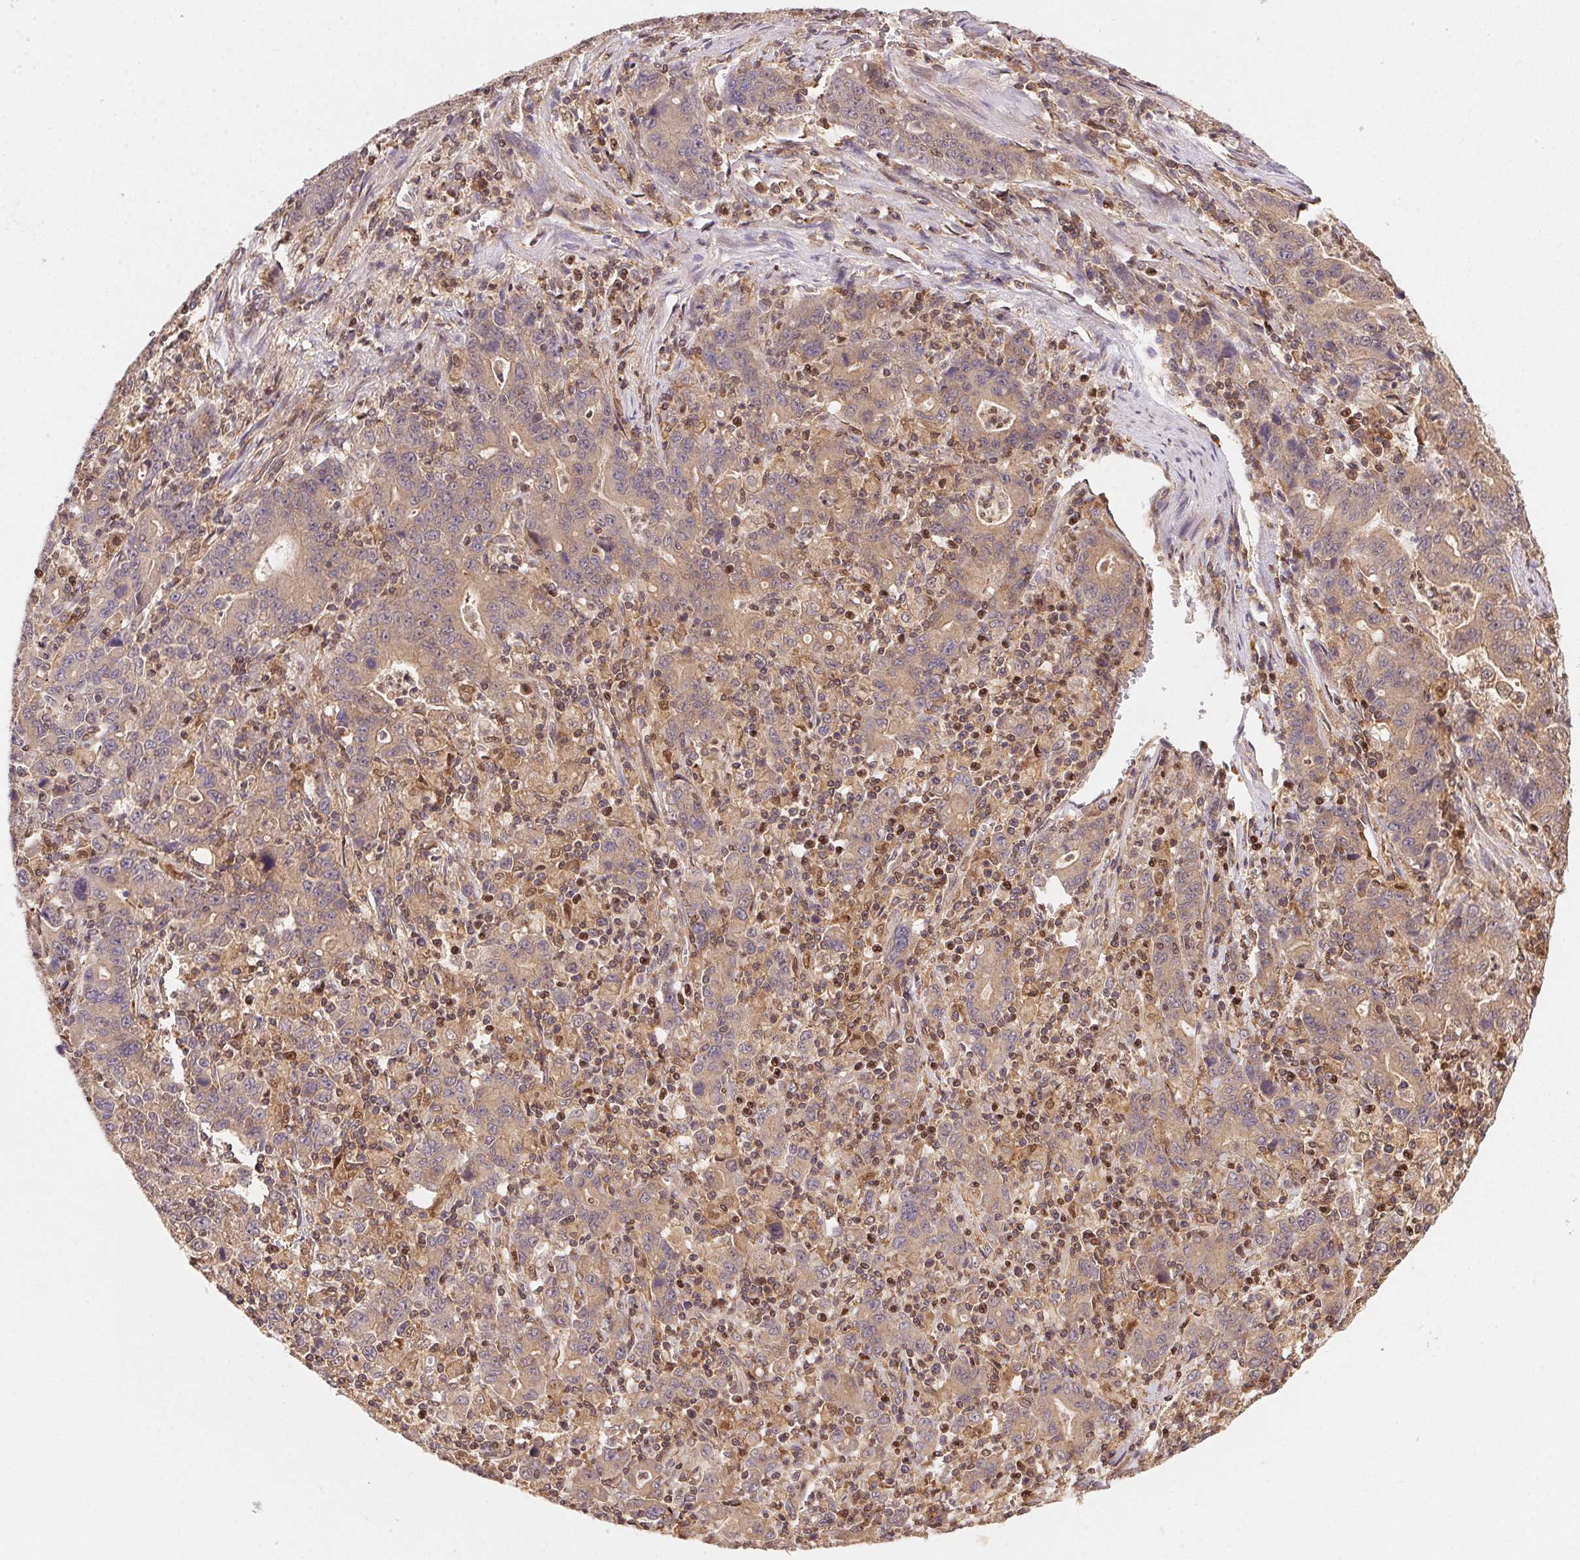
{"staining": {"intensity": "weak", "quantity": "<25%", "location": "cytoplasmic/membranous"}, "tissue": "stomach cancer", "cell_type": "Tumor cells", "image_type": "cancer", "snomed": [{"axis": "morphology", "description": "Adenocarcinoma, NOS"}, {"axis": "topography", "description": "Stomach, upper"}], "caption": "Histopathology image shows no significant protein expression in tumor cells of stomach adenocarcinoma.", "gene": "MEX3D", "patient": {"sex": "male", "age": 69}}